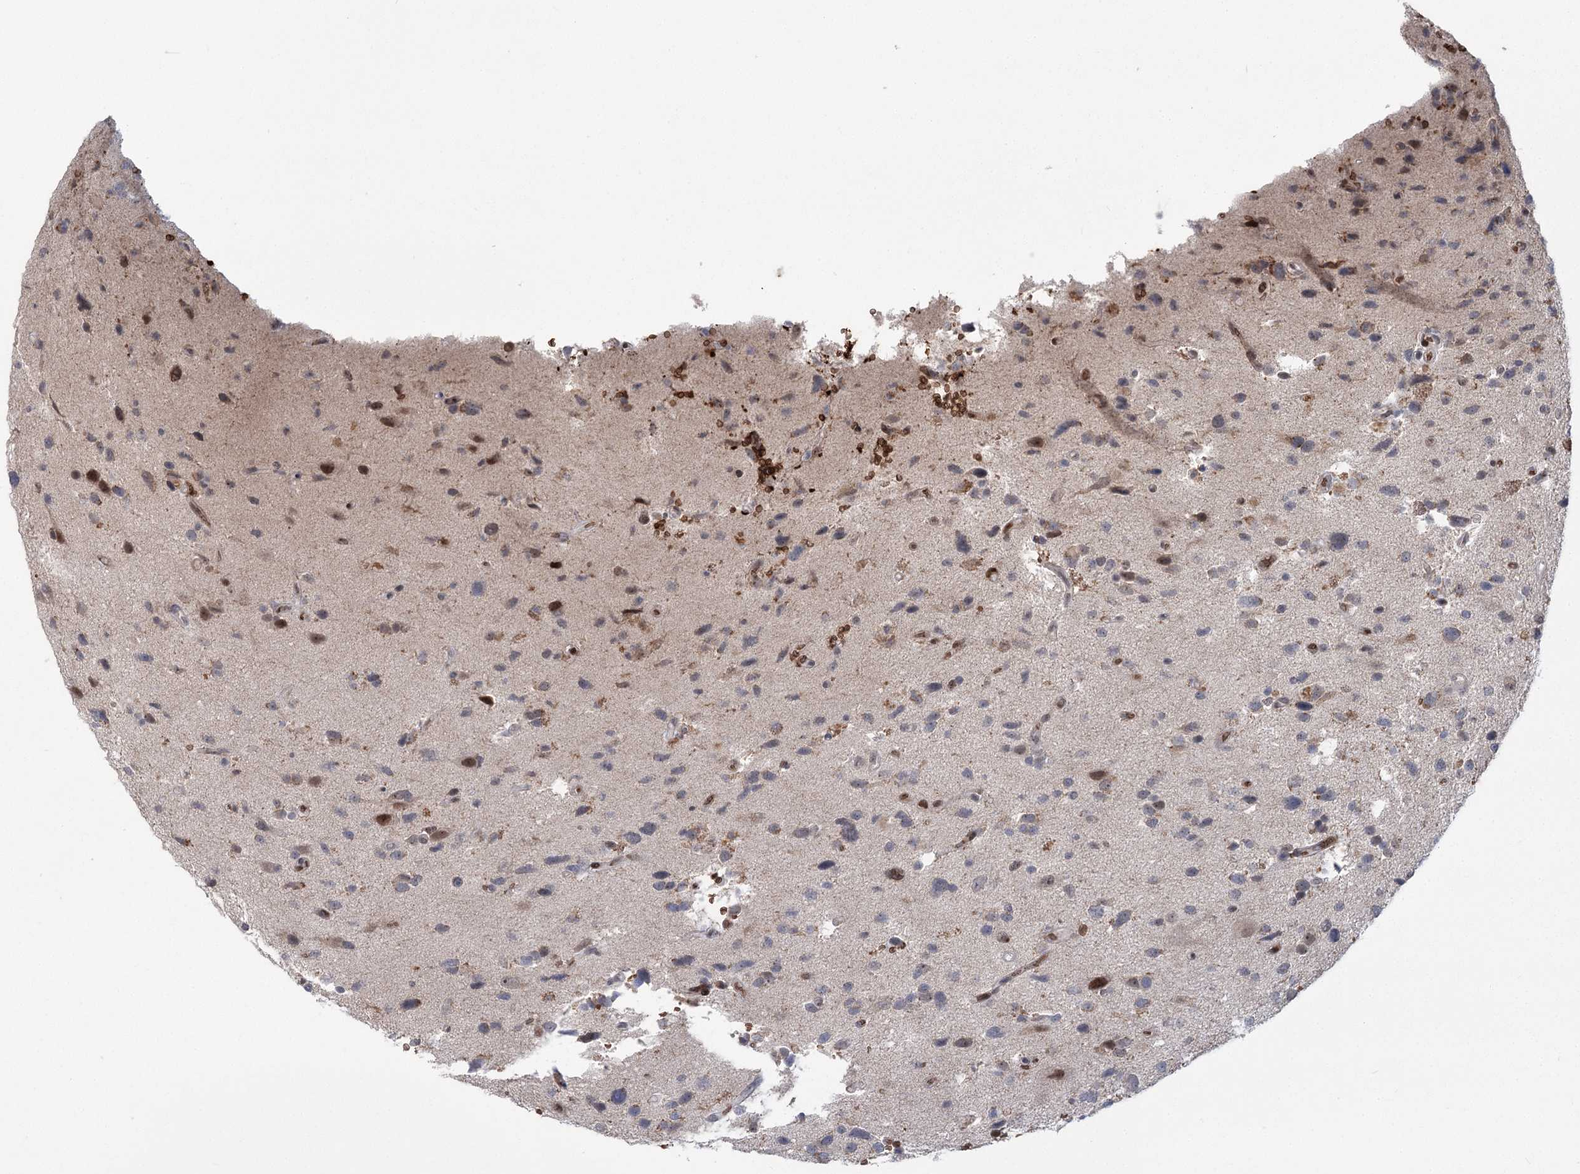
{"staining": {"intensity": "negative", "quantity": "none", "location": "none"}, "tissue": "glioma", "cell_type": "Tumor cells", "image_type": "cancer", "snomed": [{"axis": "morphology", "description": "Glioma, malignant, High grade"}, {"axis": "topography", "description": "Brain"}], "caption": "Protein analysis of glioma demonstrates no significant positivity in tumor cells.", "gene": "NSMCE4A", "patient": {"sex": "male", "age": 33}}